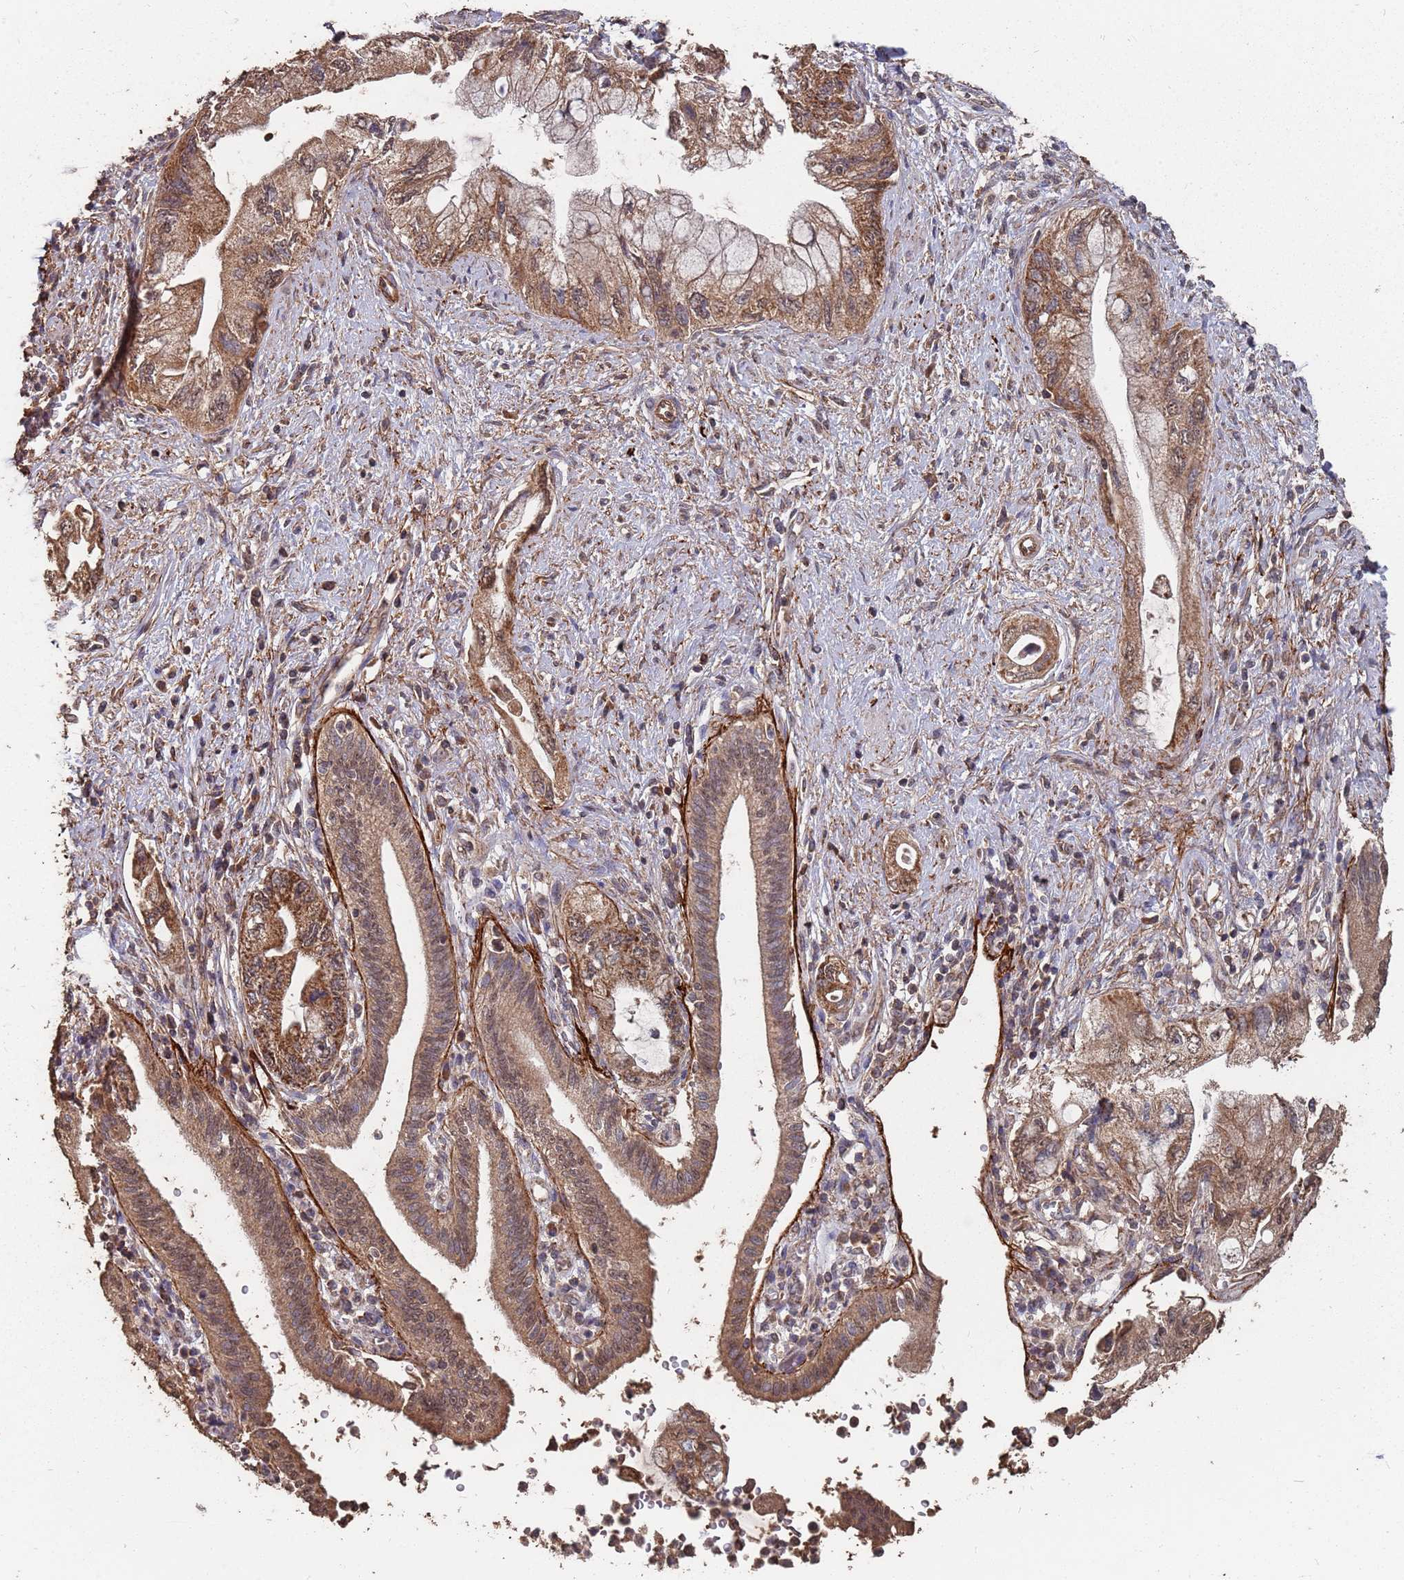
{"staining": {"intensity": "moderate", "quantity": ">75%", "location": "cytoplasmic/membranous"}, "tissue": "pancreatic cancer", "cell_type": "Tumor cells", "image_type": "cancer", "snomed": [{"axis": "morphology", "description": "Adenocarcinoma, NOS"}, {"axis": "topography", "description": "Pancreas"}], "caption": "The photomicrograph reveals a brown stain indicating the presence of a protein in the cytoplasmic/membranous of tumor cells in pancreatic adenocarcinoma. (Brightfield microscopy of DAB IHC at high magnification).", "gene": "PRORP", "patient": {"sex": "female", "age": 73}}